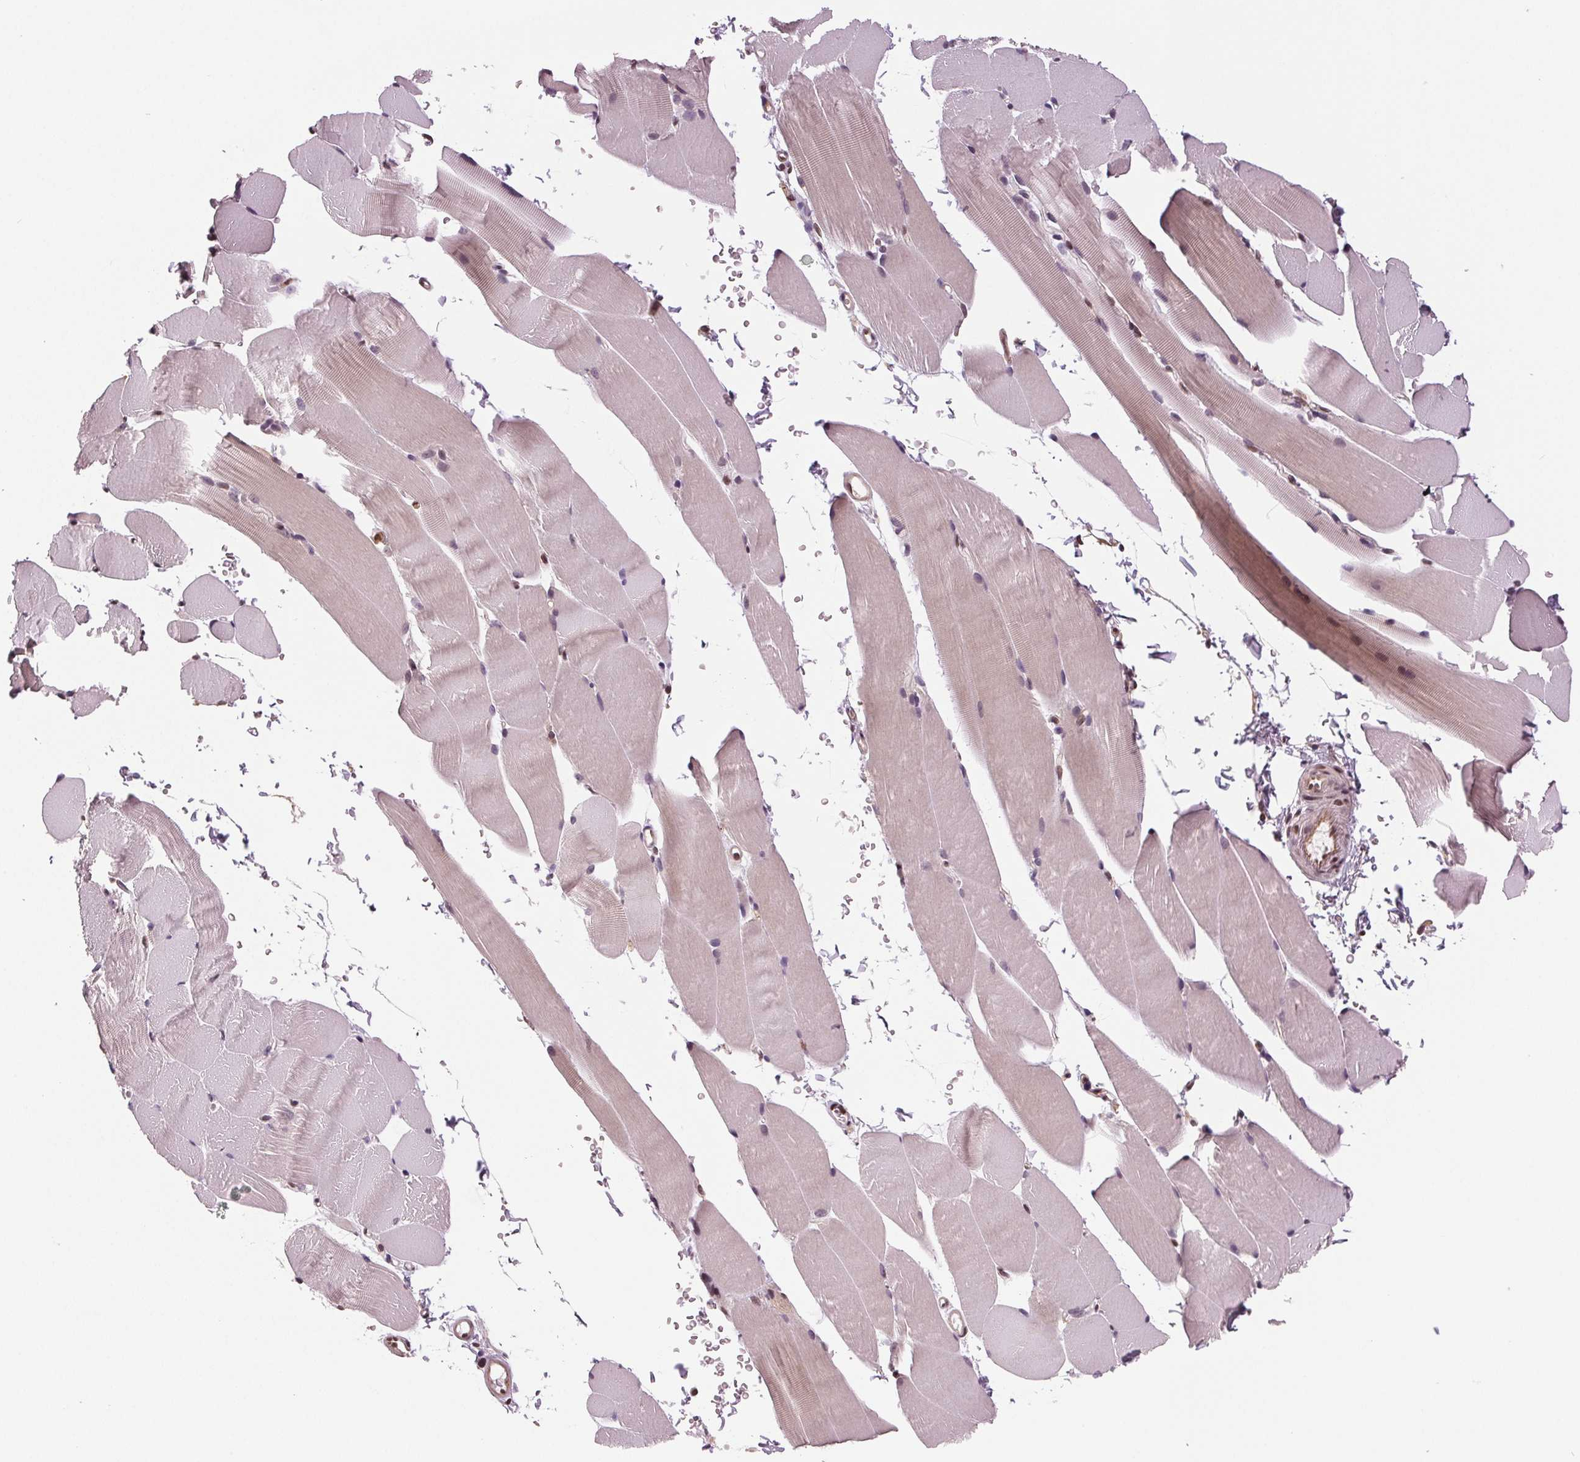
{"staining": {"intensity": "negative", "quantity": "none", "location": "none"}, "tissue": "skeletal muscle", "cell_type": "Myocytes", "image_type": "normal", "snomed": [{"axis": "morphology", "description": "Normal tissue, NOS"}, {"axis": "topography", "description": "Skeletal muscle"}], "caption": "The image reveals no staining of myocytes in unremarkable skeletal muscle.", "gene": "STAT3", "patient": {"sex": "female", "age": 37}}